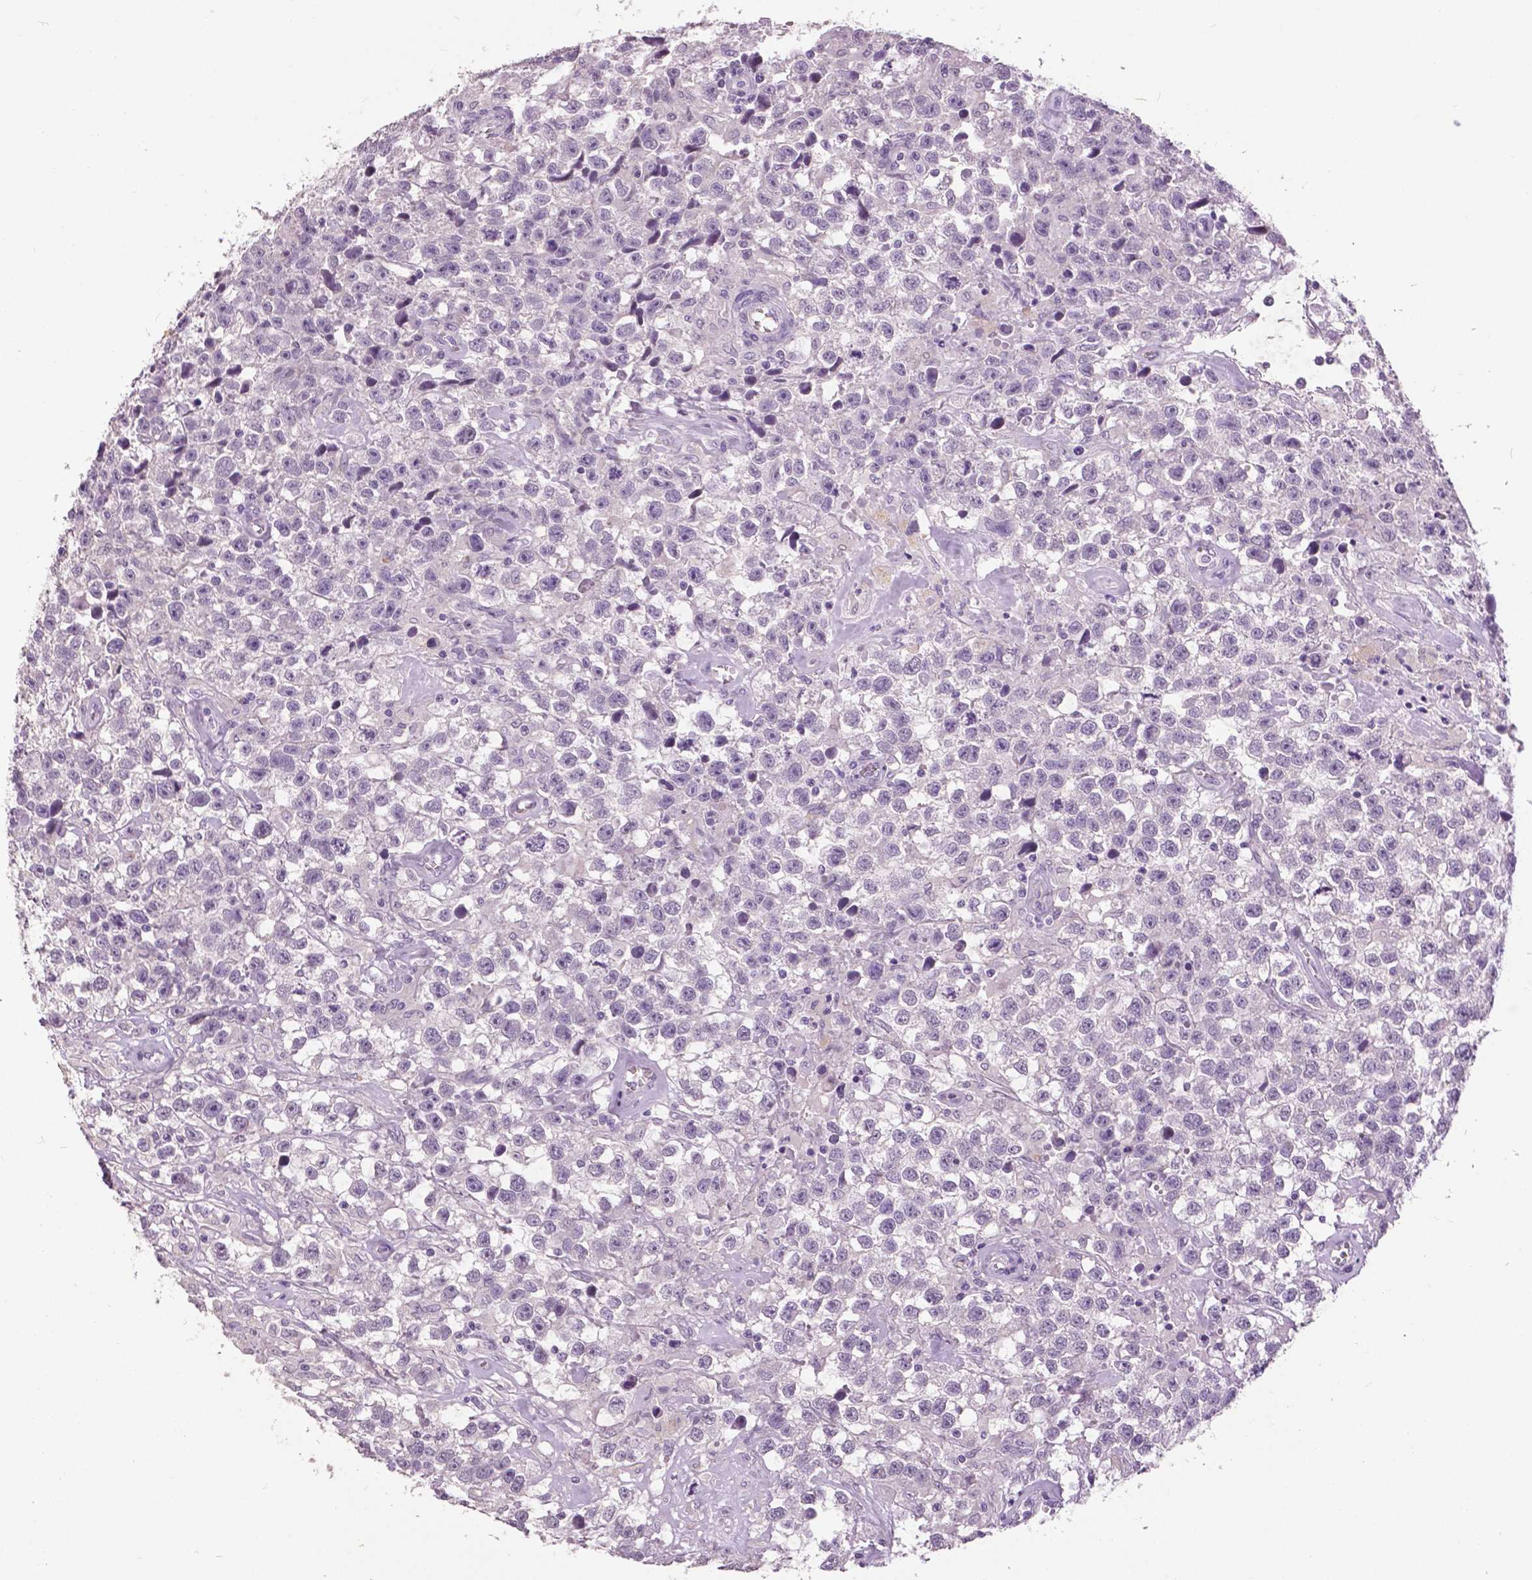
{"staining": {"intensity": "negative", "quantity": "none", "location": "none"}, "tissue": "testis cancer", "cell_type": "Tumor cells", "image_type": "cancer", "snomed": [{"axis": "morphology", "description": "Seminoma, NOS"}, {"axis": "topography", "description": "Testis"}], "caption": "IHC micrograph of human testis seminoma stained for a protein (brown), which demonstrates no positivity in tumor cells.", "gene": "GRIN2A", "patient": {"sex": "male", "age": 43}}